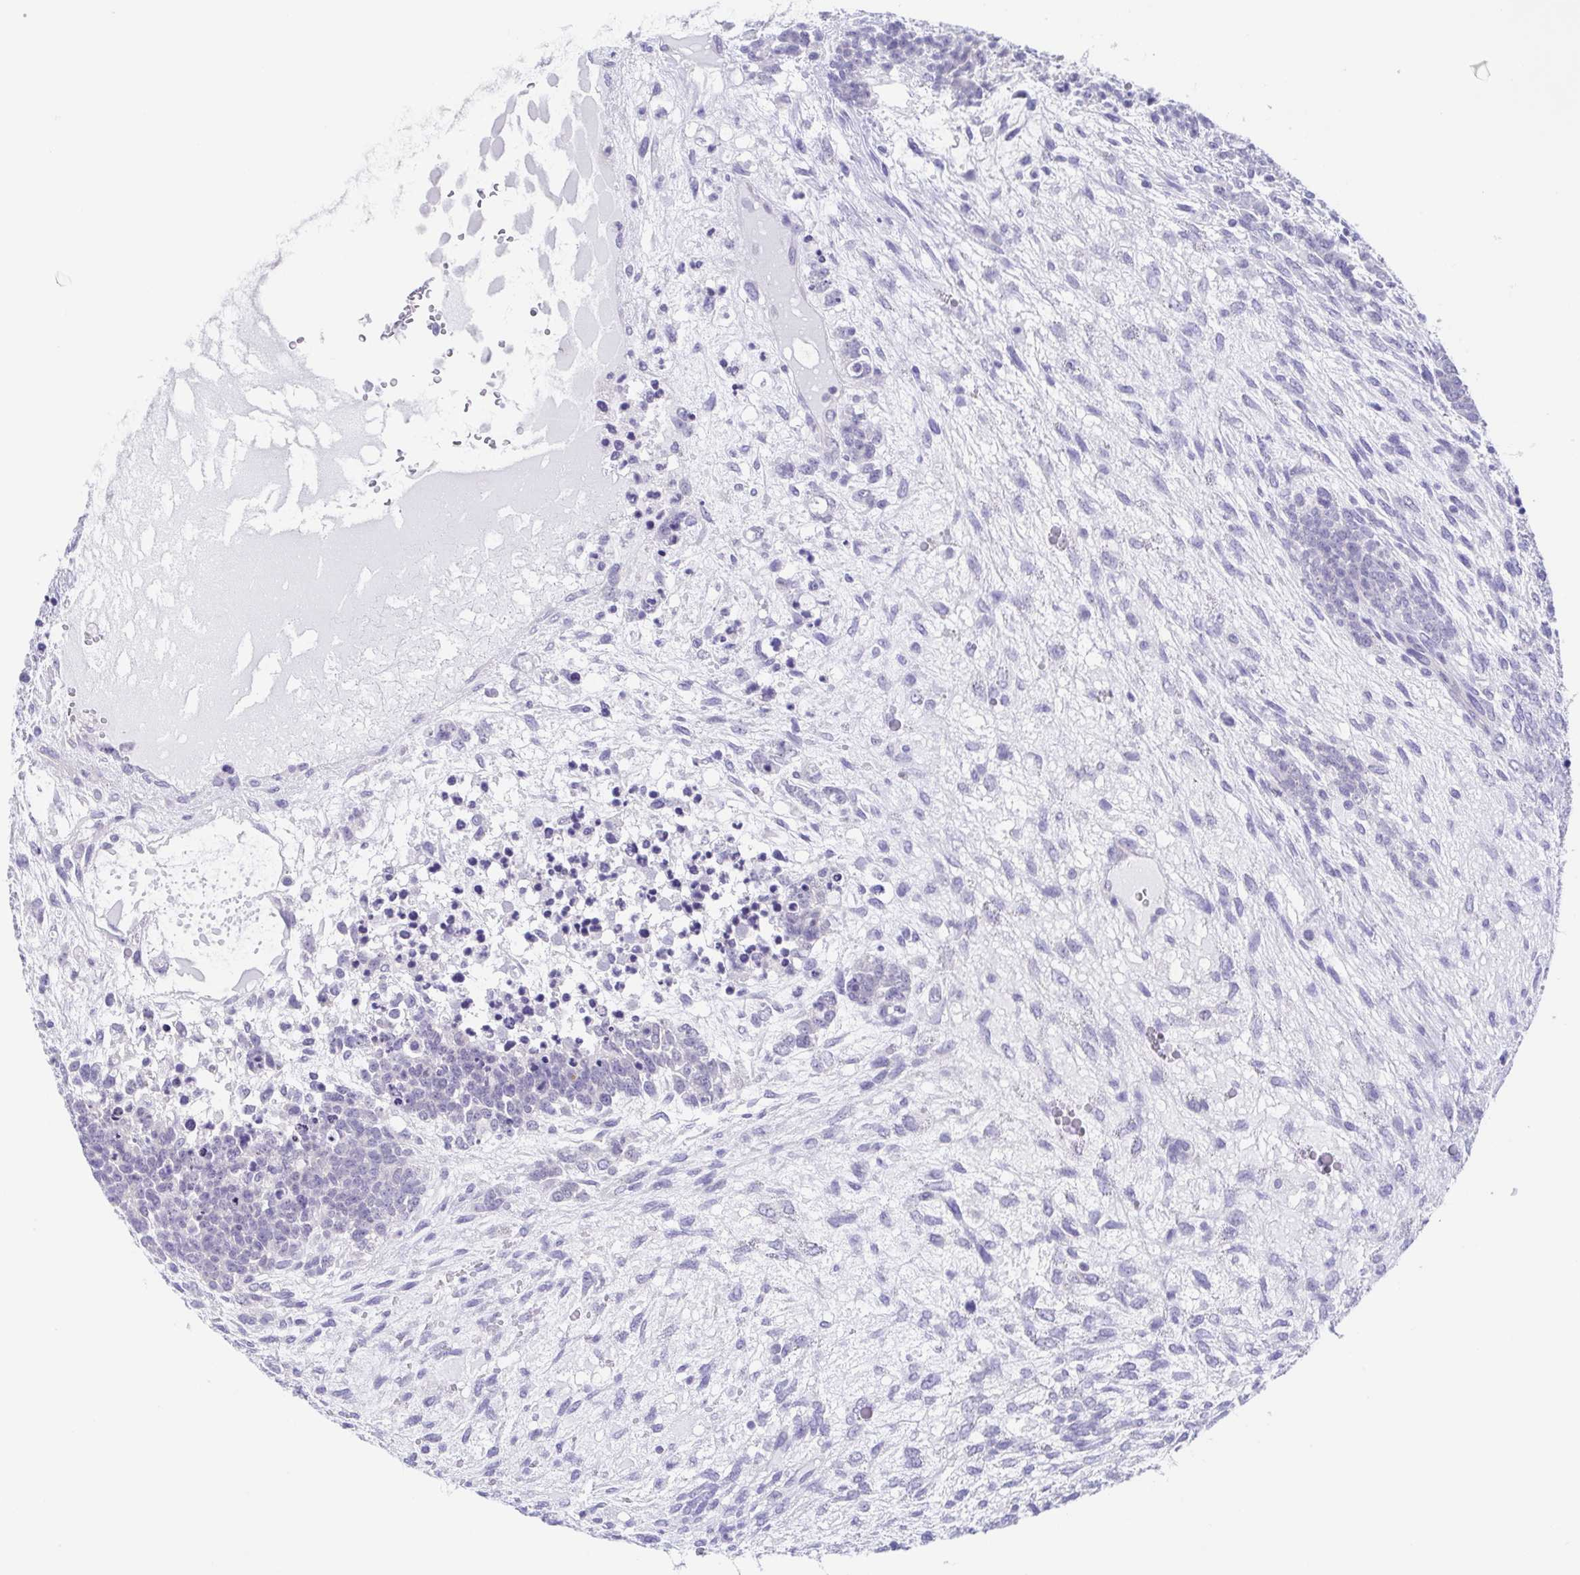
{"staining": {"intensity": "negative", "quantity": "none", "location": "none"}, "tissue": "testis cancer", "cell_type": "Tumor cells", "image_type": "cancer", "snomed": [{"axis": "morphology", "description": "Carcinoma, Embryonal, NOS"}, {"axis": "topography", "description": "Testis"}], "caption": "Micrograph shows no protein positivity in tumor cells of embryonal carcinoma (testis) tissue.", "gene": "TEX12", "patient": {"sex": "male", "age": 23}}